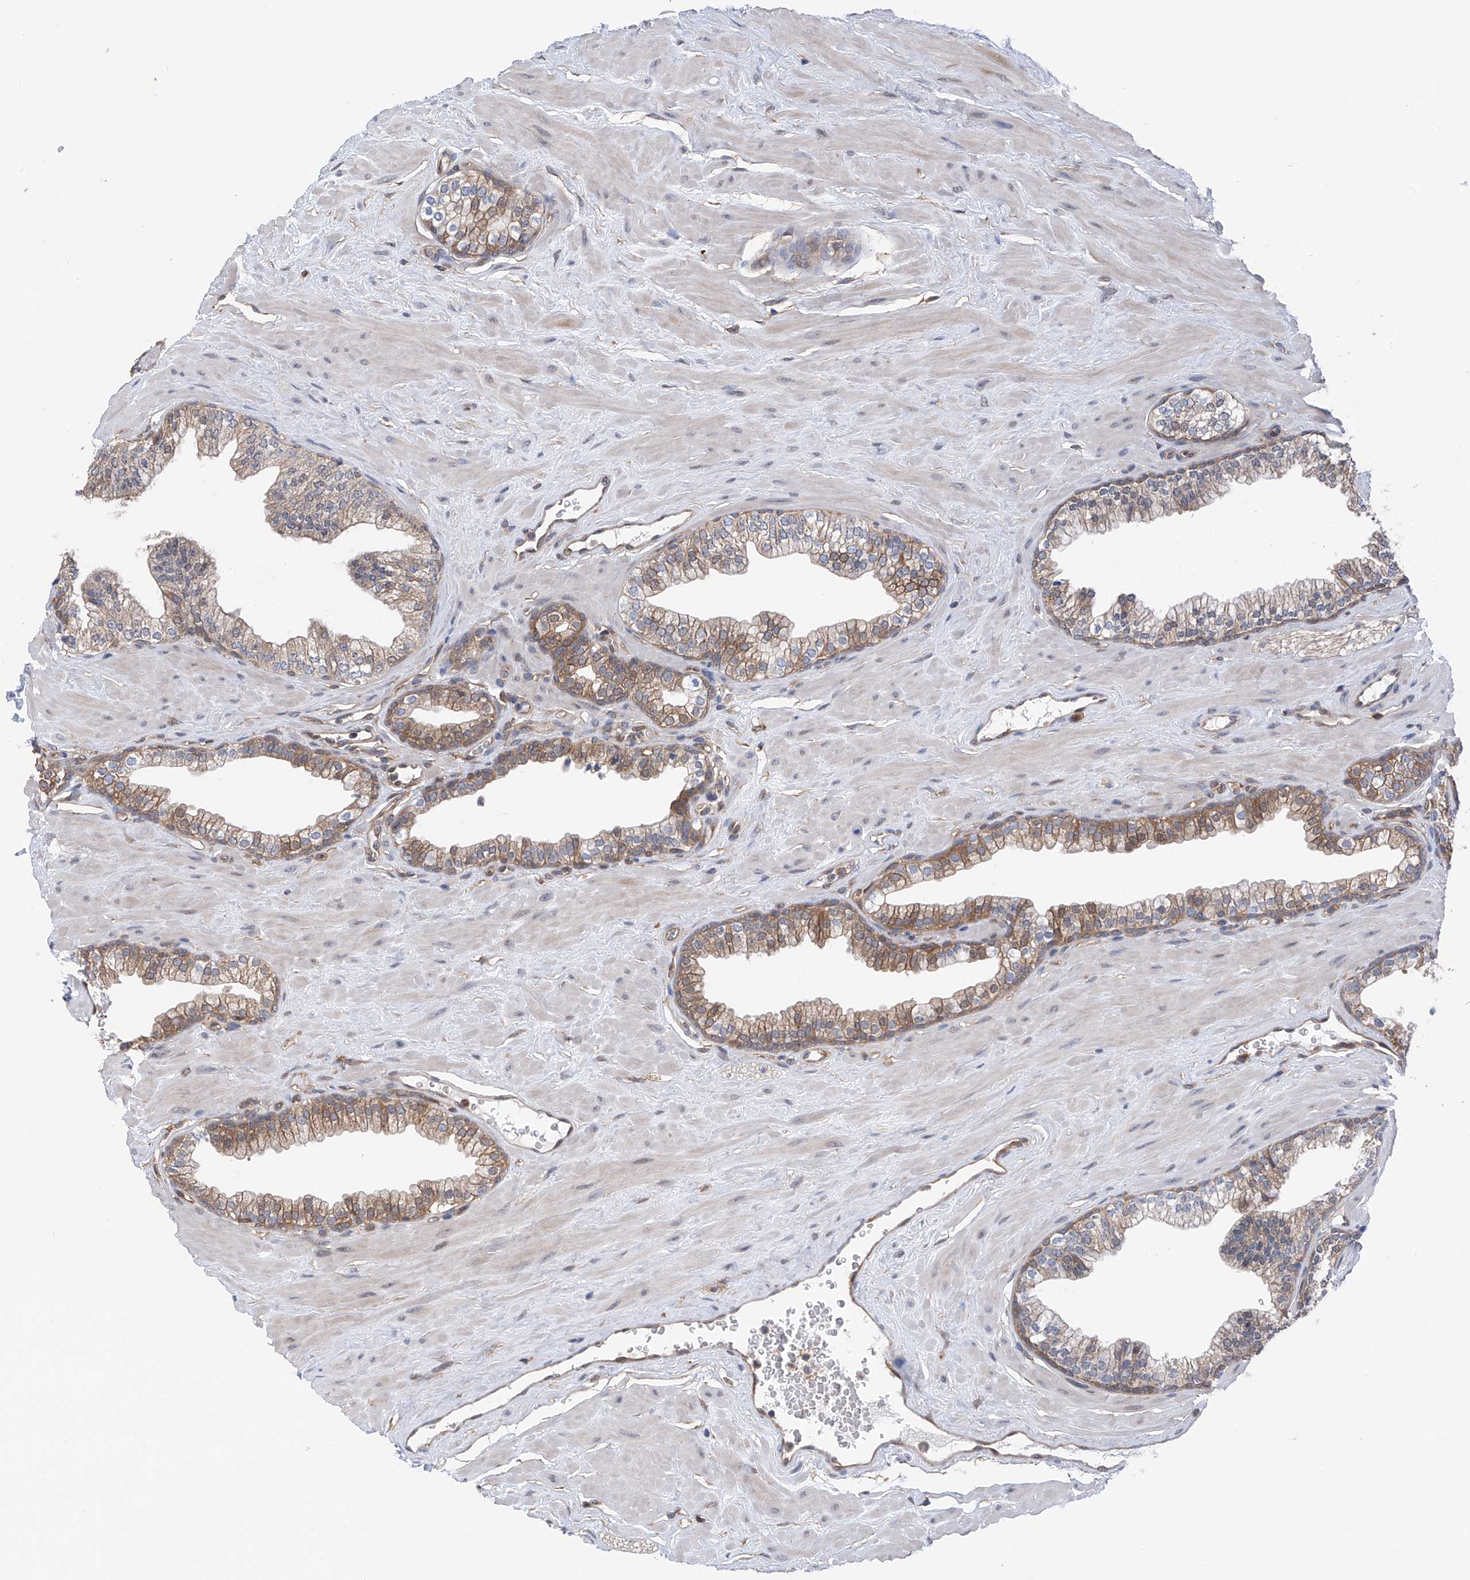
{"staining": {"intensity": "moderate", "quantity": "25%-75%", "location": "cytoplasmic/membranous"}, "tissue": "prostate", "cell_type": "Glandular cells", "image_type": "normal", "snomed": [{"axis": "morphology", "description": "Normal tissue, NOS"}, {"axis": "morphology", "description": "Urothelial carcinoma, Low grade"}, {"axis": "topography", "description": "Urinary bladder"}, {"axis": "topography", "description": "Prostate"}], "caption": "Prostate stained with immunohistochemistry displays moderate cytoplasmic/membranous positivity in approximately 25%-75% of glandular cells.", "gene": "CHPF", "patient": {"sex": "male", "age": 60}}